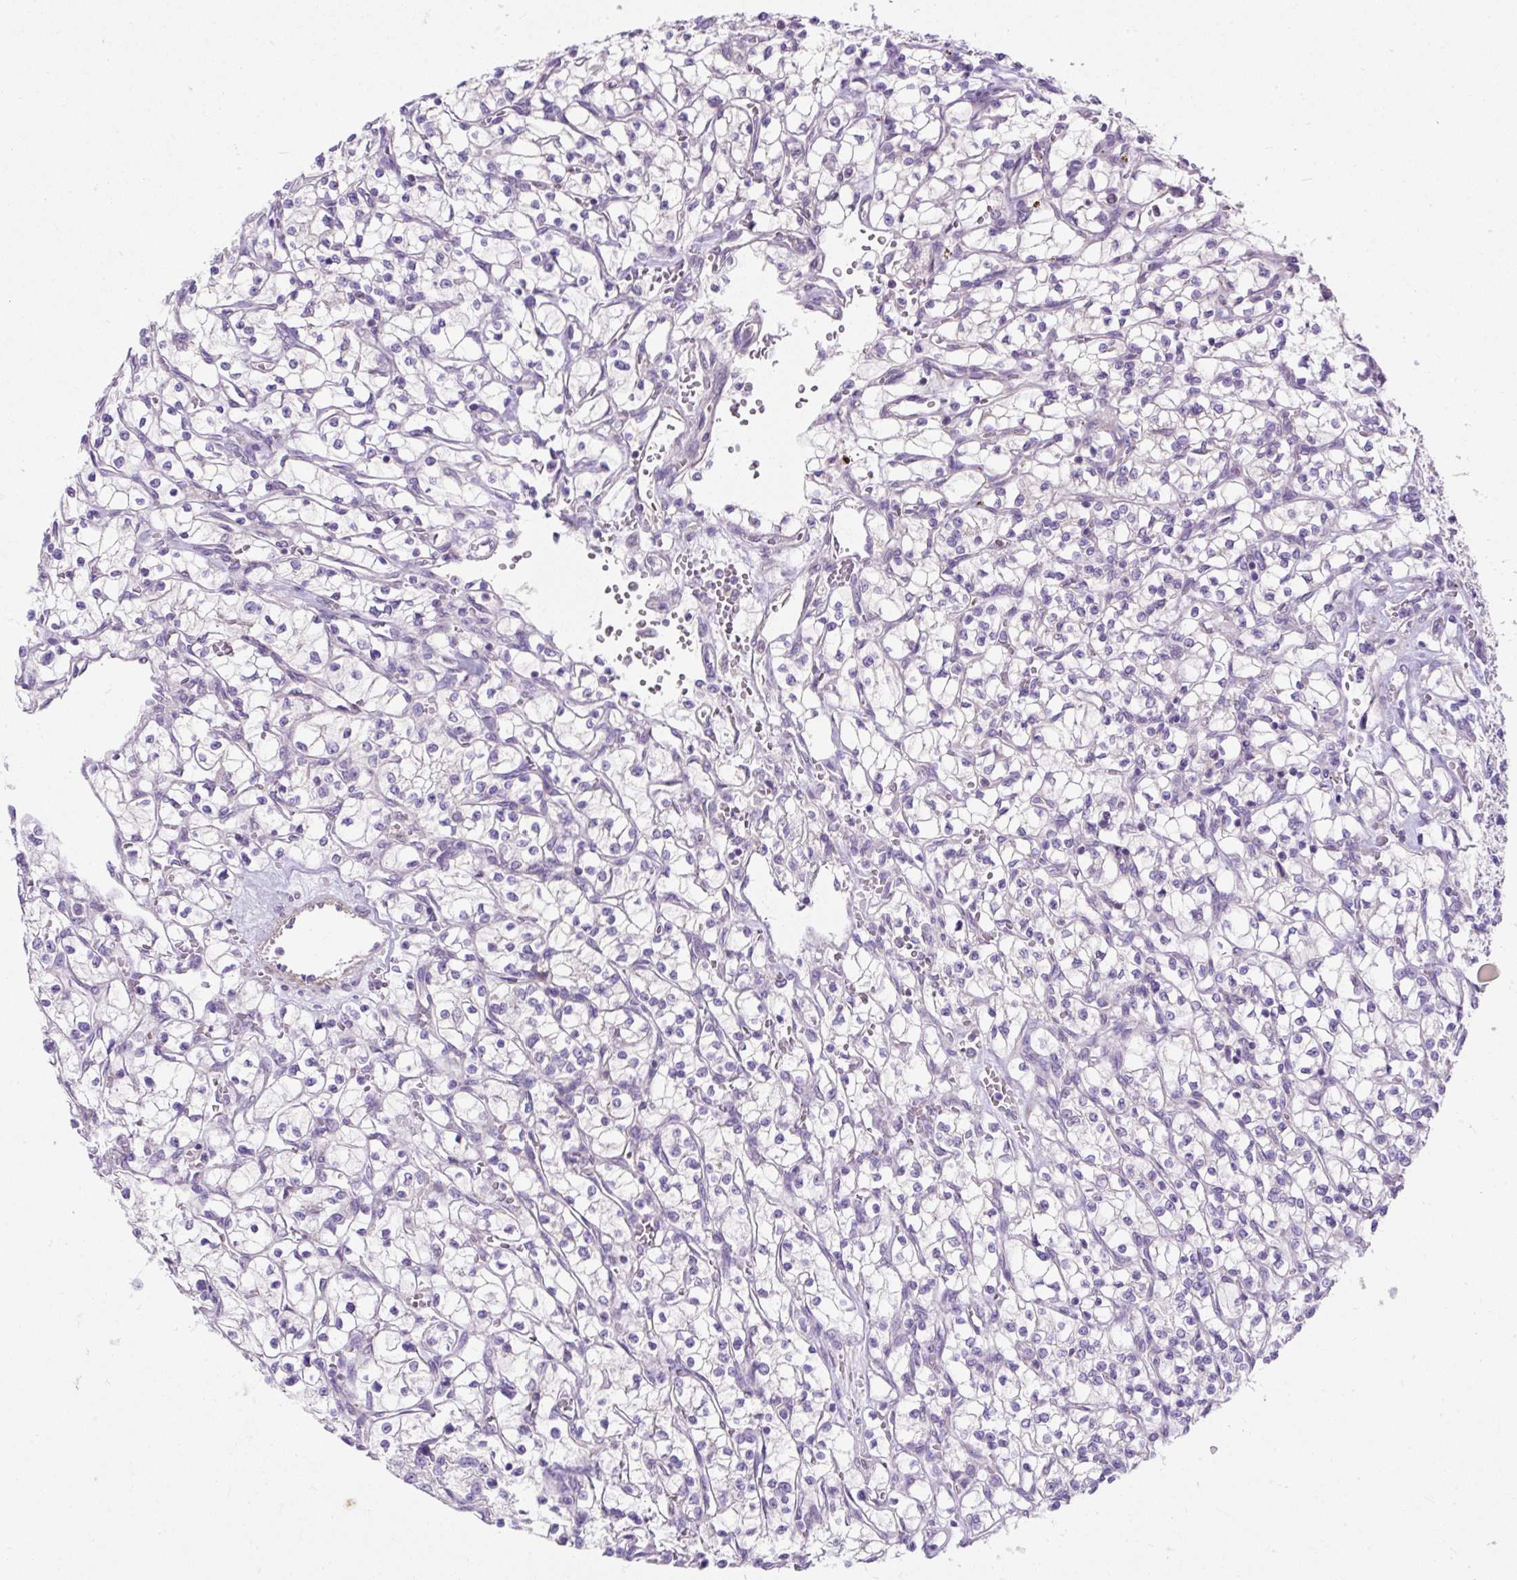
{"staining": {"intensity": "negative", "quantity": "none", "location": "none"}, "tissue": "renal cancer", "cell_type": "Tumor cells", "image_type": "cancer", "snomed": [{"axis": "morphology", "description": "Adenocarcinoma, NOS"}, {"axis": "topography", "description": "Kidney"}], "caption": "Immunohistochemical staining of human adenocarcinoma (renal) shows no significant staining in tumor cells. (Immunohistochemistry (ihc), brightfield microscopy, high magnification).", "gene": "SUSD5", "patient": {"sex": "female", "age": 64}}